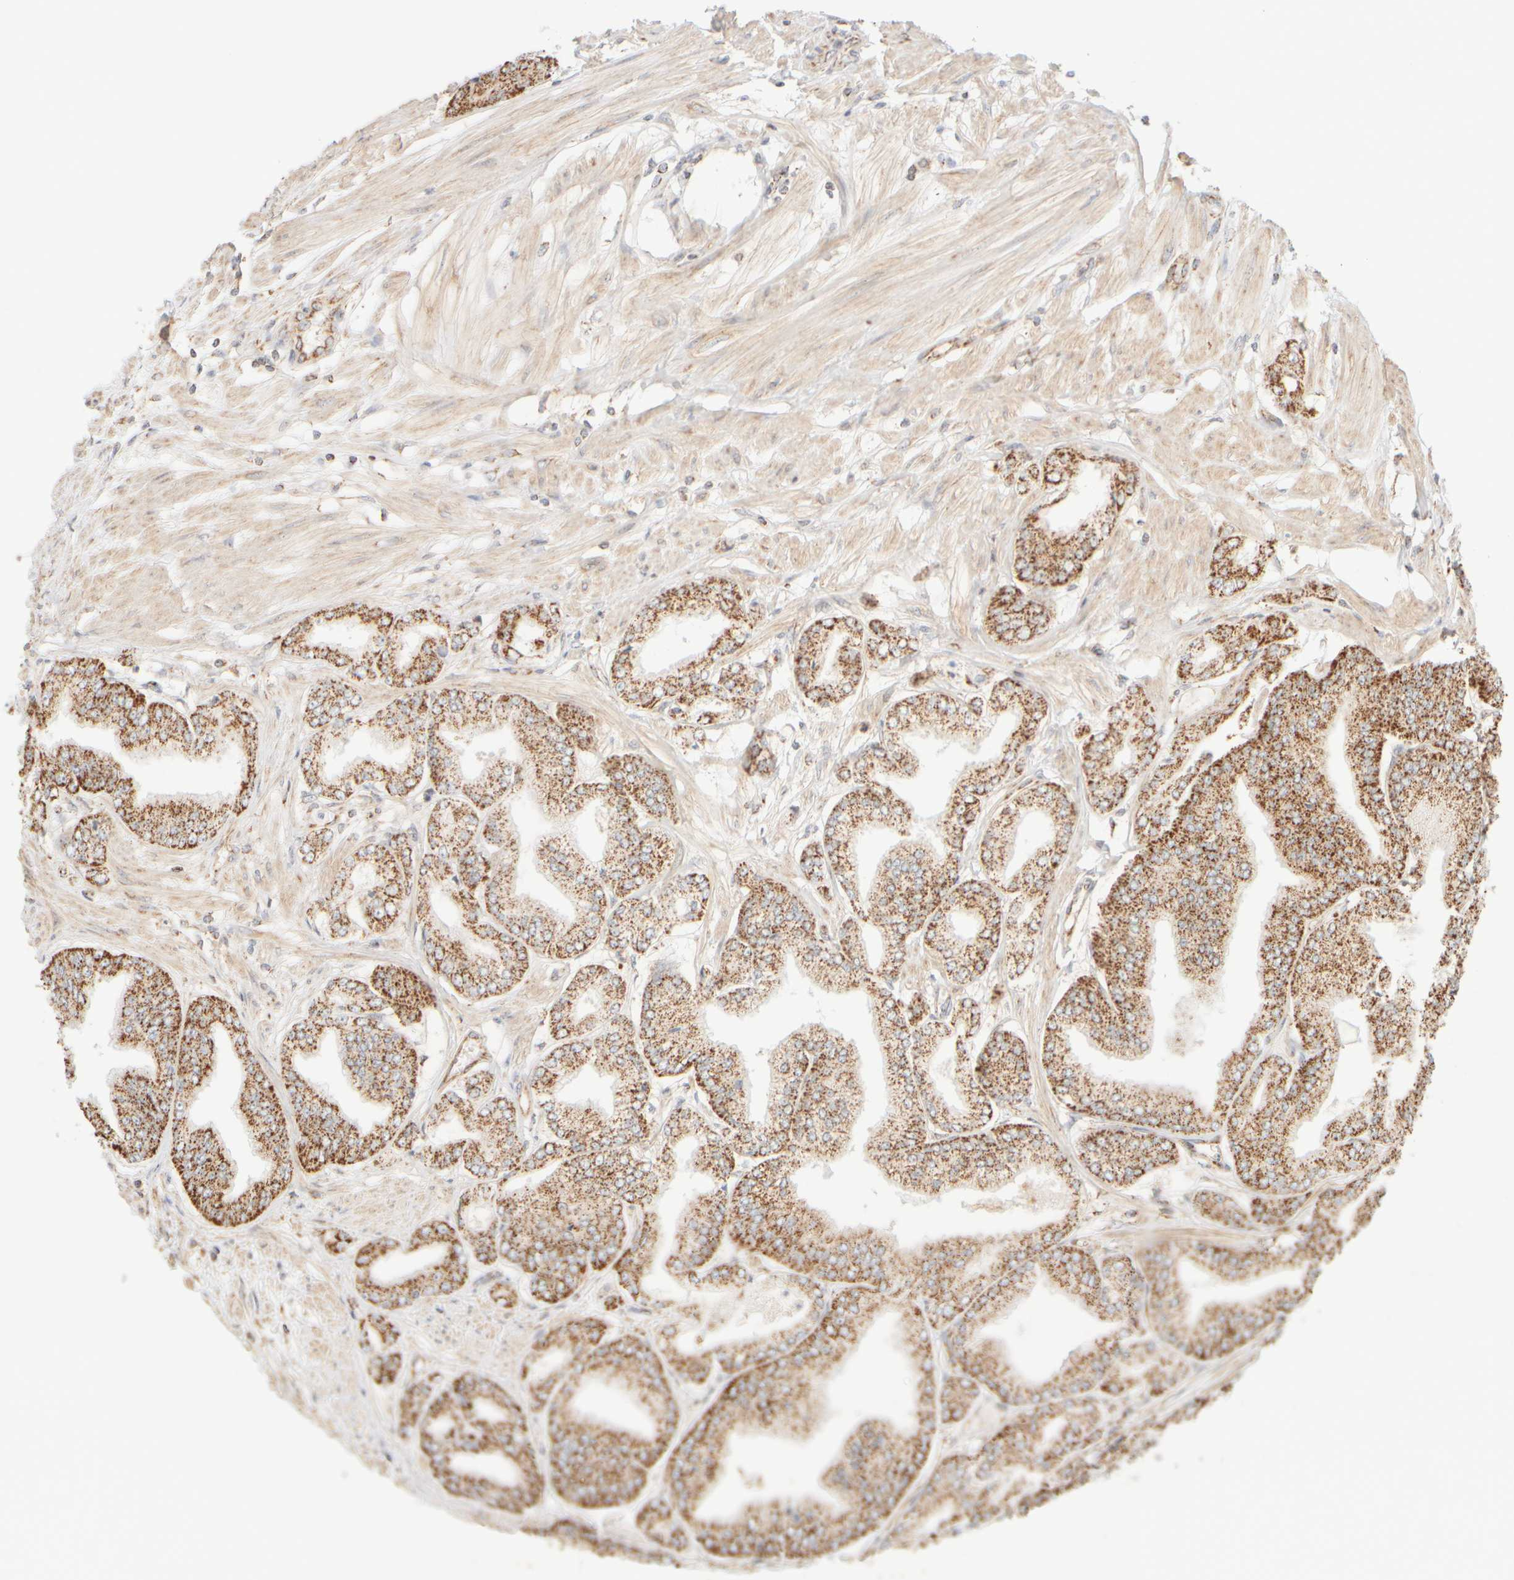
{"staining": {"intensity": "moderate", "quantity": ">75%", "location": "cytoplasmic/membranous"}, "tissue": "prostate cancer", "cell_type": "Tumor cells", "image_type": "cancer", "snomed": [{"axis": "morphology", "description": "Adenocarcinoma, Low grade"}, {"axis": "topography", "description": "Prostate"}], "caption": "Immunohistochemical staining of human prostate cancer displays medium levels of moderate cytoplasmic/membranous staining in about >75% of tumor cells.", "gene": "APBB2", "patient": {"sex": "male", "age": 52}}